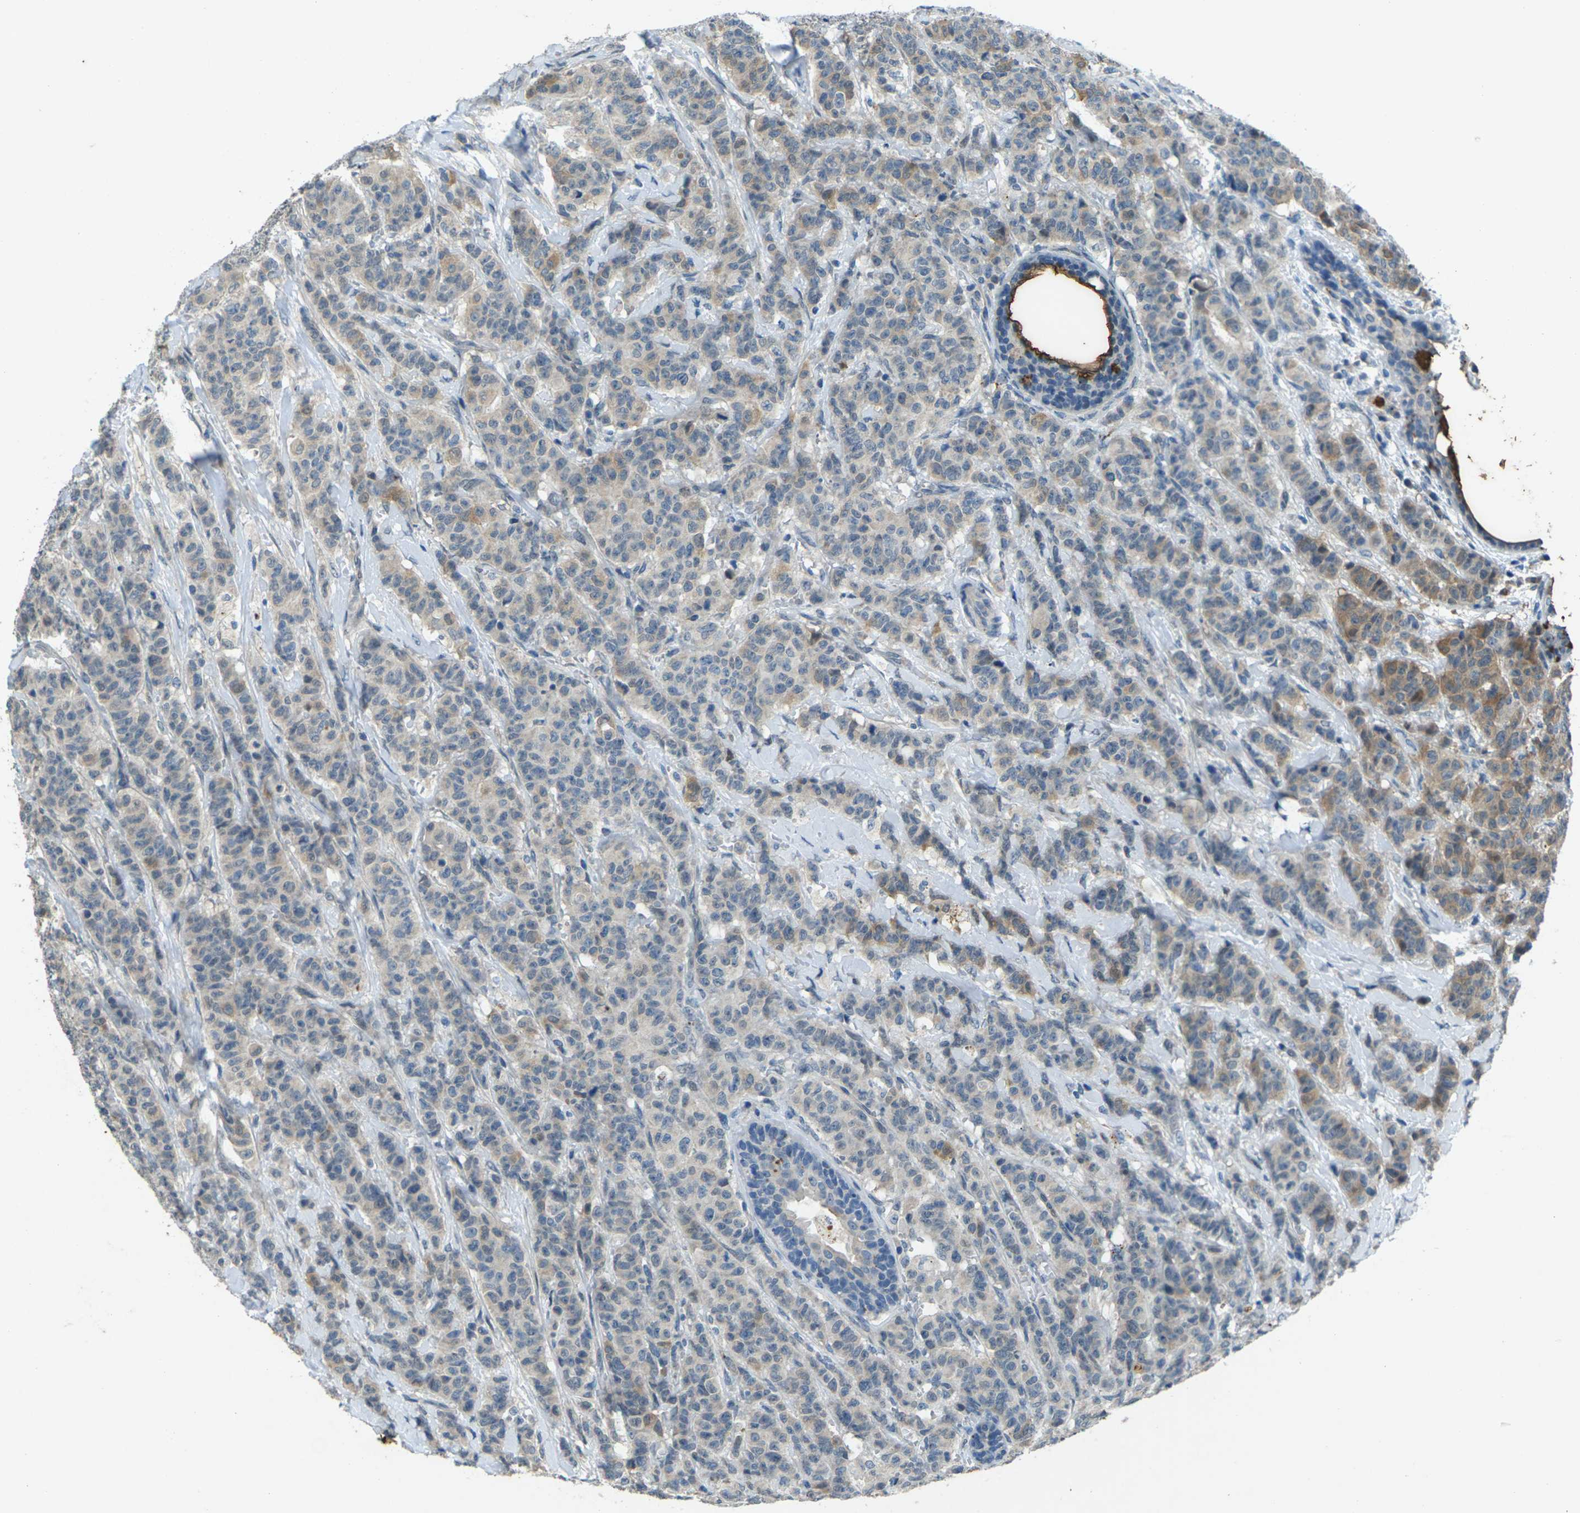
{"staining": {"intensity": "weak", "quantity": ">75%", "location": "cytoplasmic/membranous"}, "tissue": "breast cancer", "cell_type": "Tumor cells", "image_type": "cancer", "snomed": [{"axis": "morphology", "description": "Normal tissue, NOS"}, {"axis": "morphology", "description": "Duct carcinoma"}, {"axis": "topography", "description": "Breast"}], "caption": "Human infiltrating ductal carcinoma (breast) stained for a protein (brown) shows weak cytoplasmic/membranous positive staining in approximately >75% of tumor cells.", "gene": "SIGLEC14", "patient": {"sex": "female", "age": 40}}